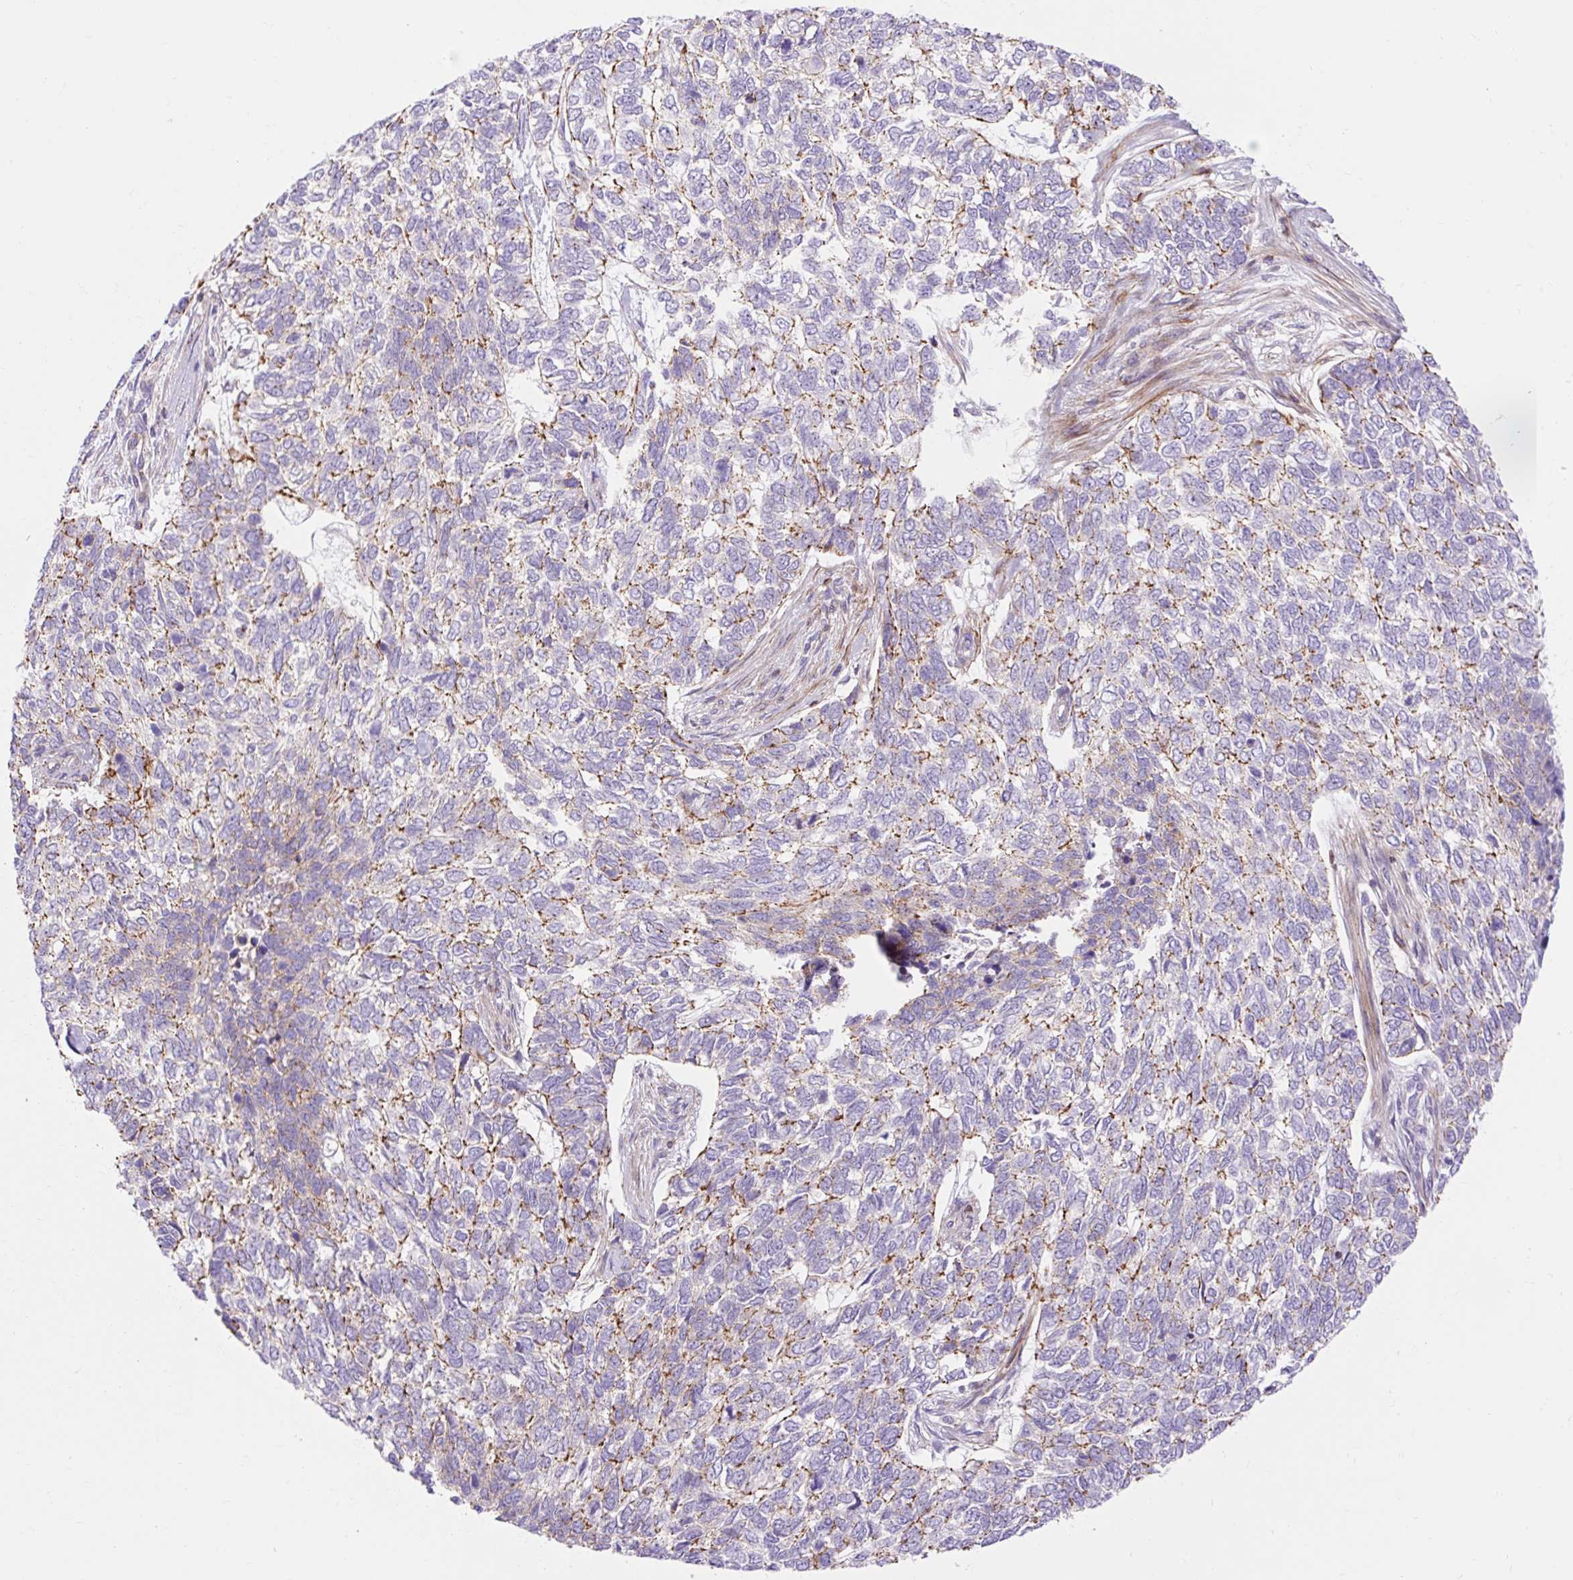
{"staining": {"intensity": "moderate", "quantity": "25%-75%", "location": "cytoplasmic/membranous"}, "tissue": "skin cancer", "cell_type": "Tumor cells", "image_type": "cancer", "snomed": [{"axis": "morphology", "description": "Basal cell carcinoma"}, {"axis": "topography", "description": "Skin"}], "caption": "IHC staining of skin cancer, which demonstrates medium levels of moderate cytoplasmic/membranous staining in approximately 25%-75% of tumor cells indicating moderate cytoplasmic/membranous protein positivity. The staining was performed using DAB (brown) for protein detection and nuclei were counterstained in hematoxylin (blue).", "gene": "CORO7-PAM16", "patient": {"sex": "female", "age": 65}}